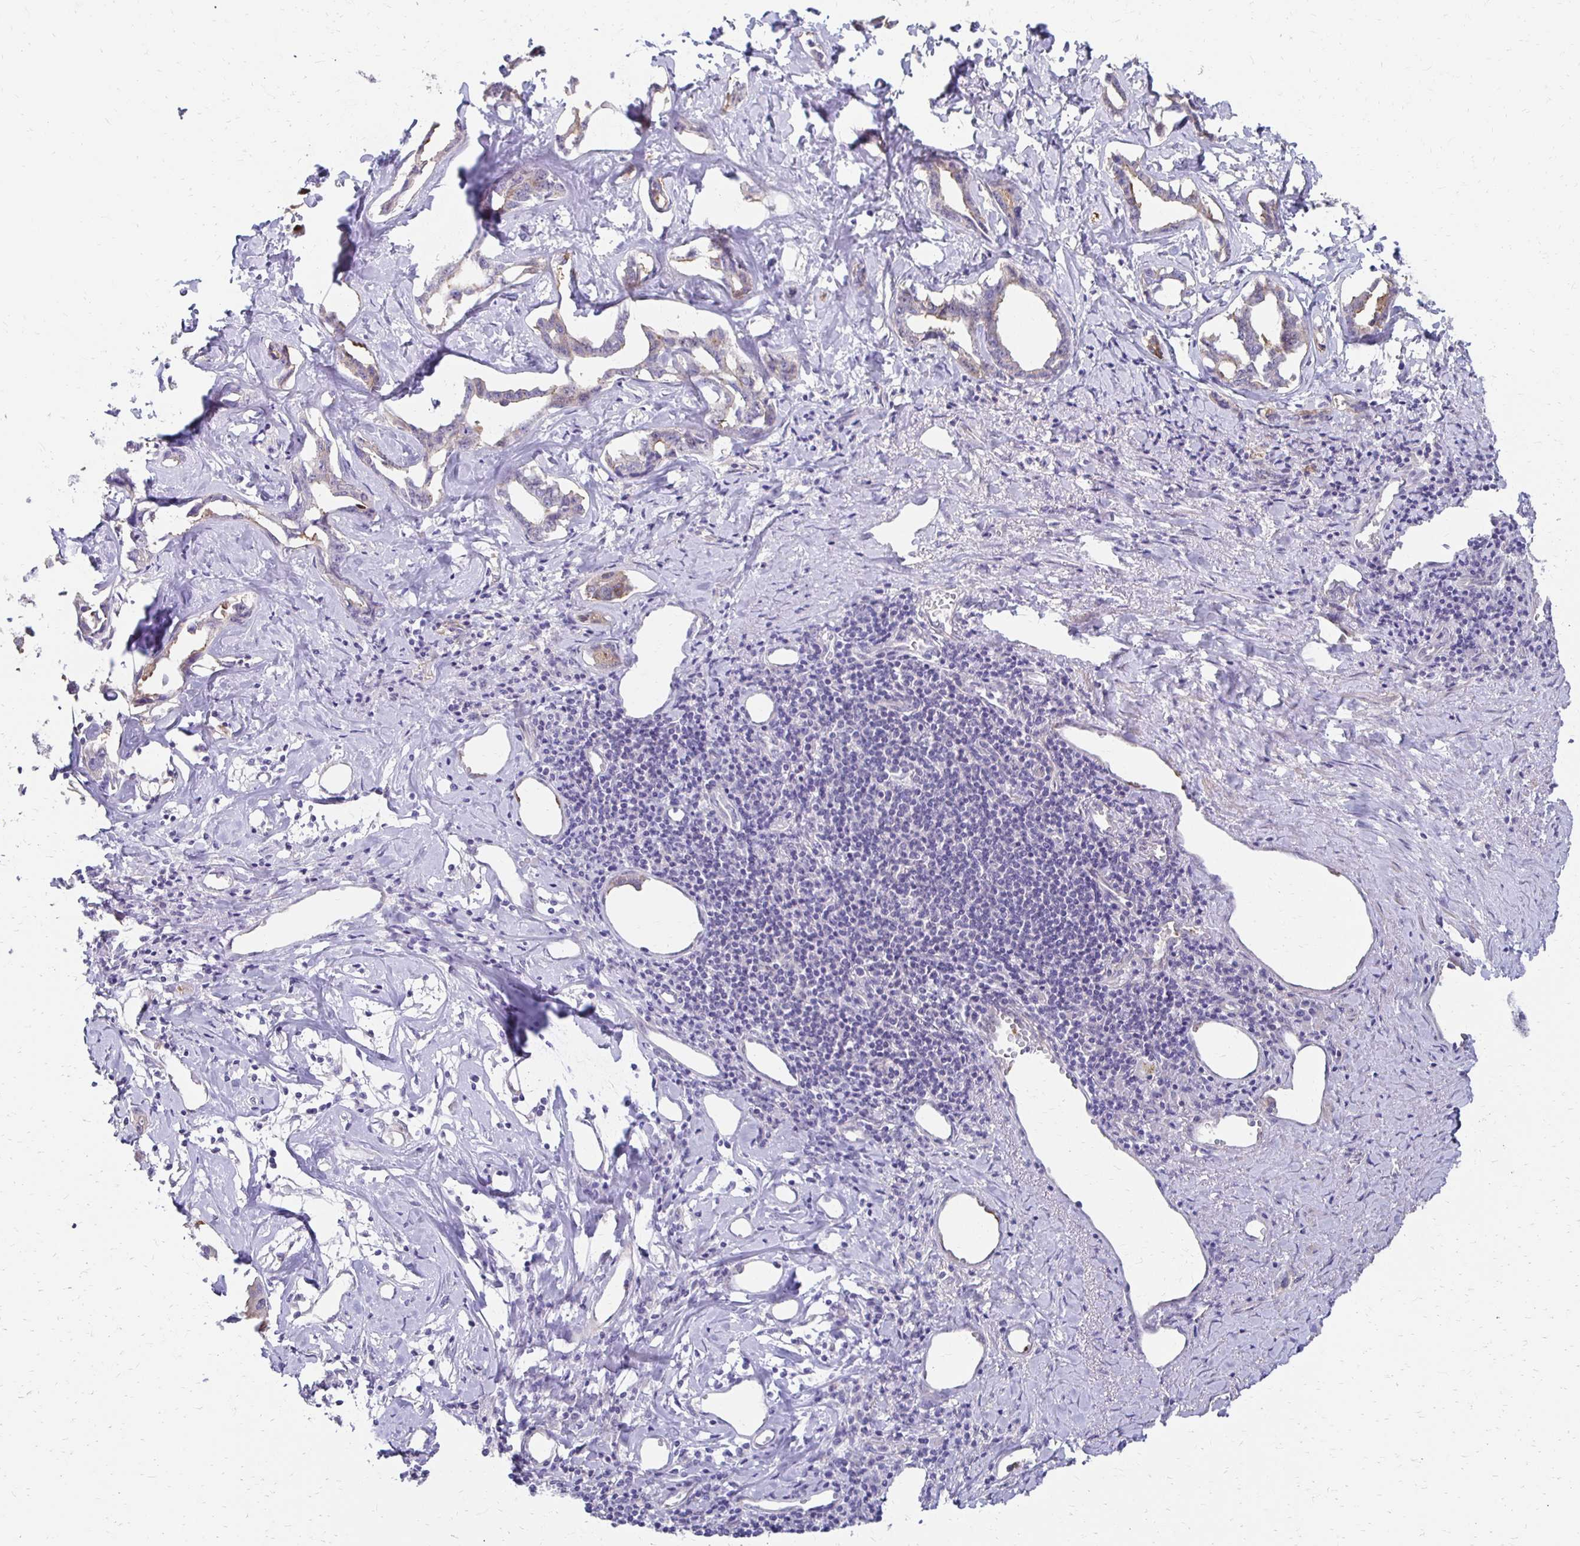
{"staining": {"intensity": "weak", "quantity": "<25%", "location": "cytoplasmic/membranous"}, "tissue": "liver cancer", "cell_type": "Tumor cells", "image_type": "cancer", "snomed": [{"axis": "morphology", "description": "Cholangiocarcinoma"}, {"axis": "topography", "description": "Liver"}], "caption": "The IHC micrograph has no significant staining in tumor cells of cholangiocarcinoma (liver) tissue. (DAB (3,3'-diaminobenzidine) immunohistochemistry (IHC), high magnification).", "gene": "AKAP6", "patient": {"sex": "male", "age": 59}}